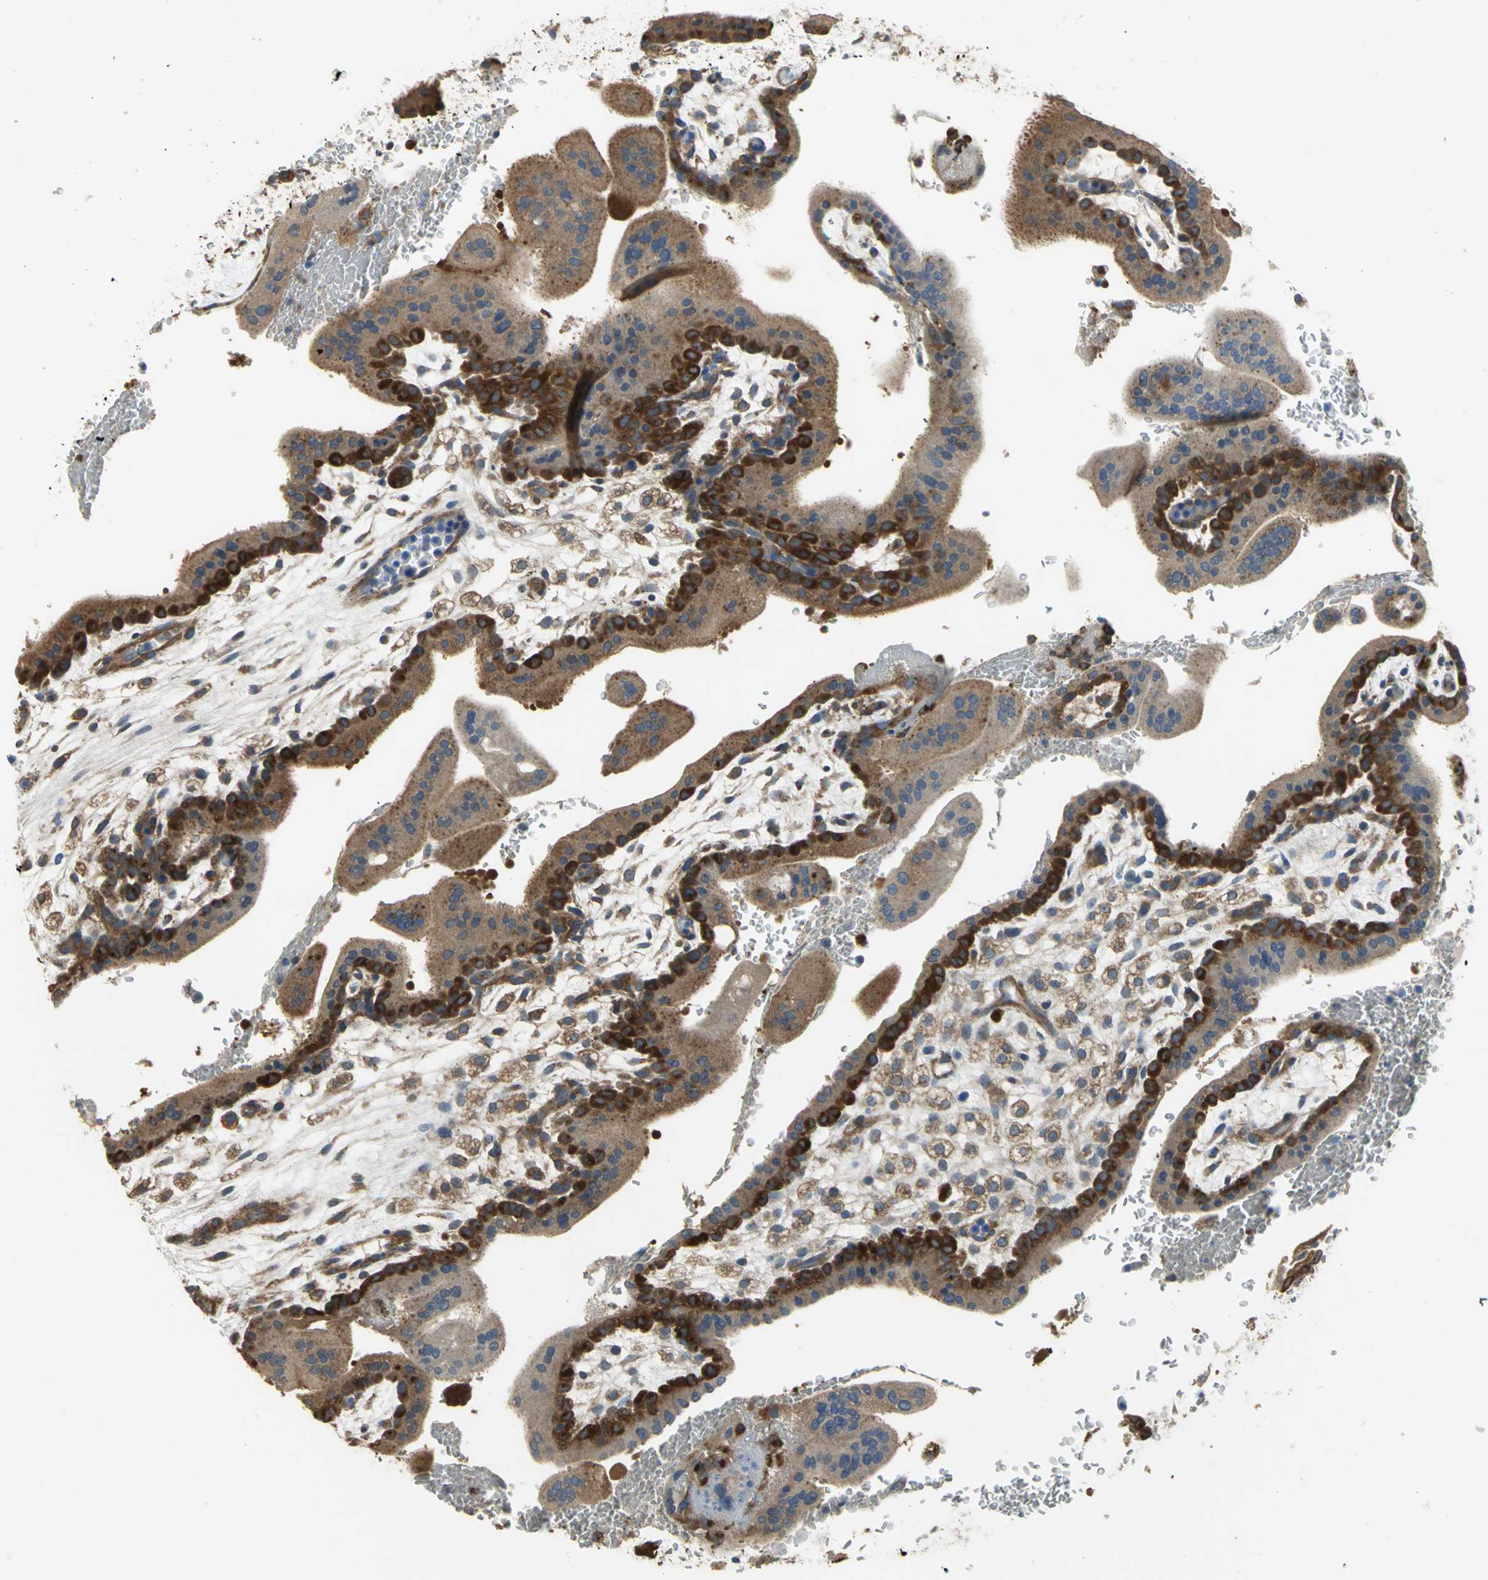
{"staining": {"intensity": "weak", "quantity": "25%-75%", "location": "cytoplasmic/membranous"}, "tissue": "placenta", "cell_type": "Decidual cells", "image_type": "normal", "snomed": [{"axis": "morphology", "description": "Normal tissue, NOS"}, {"axis": "topography", "description": "Placenta"}], "caption": "Human placenta stained with a protein marker shows weak staining in decidual cells.", "gene": "DIAPH2", "patient": {"sex": "female", "age": 35}}